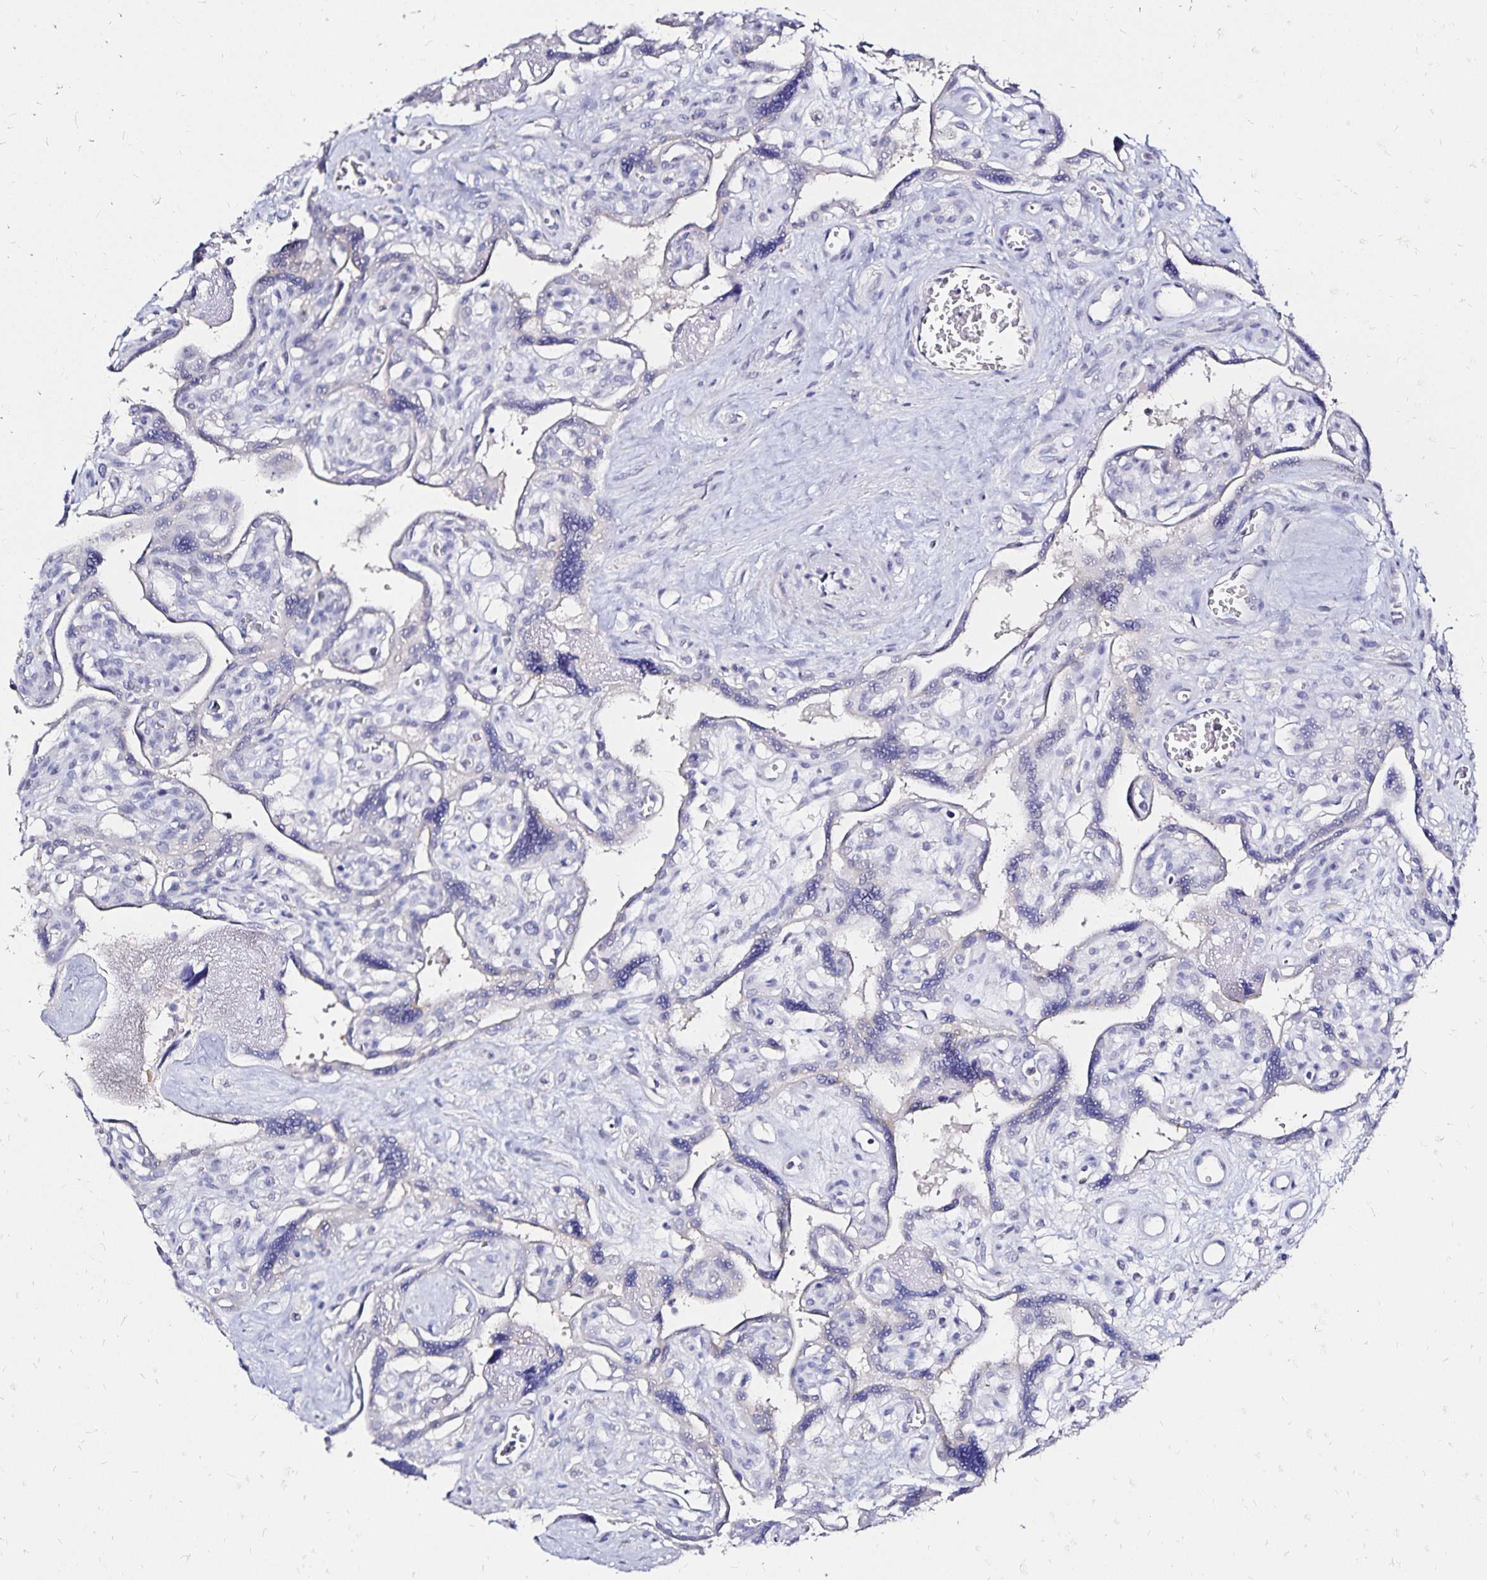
{"staining": {"intensity": "negative", "quantity": "none", "location": "none"}, "tissue": "placenta", "cell_type": "Decidual cells", "image_type": "normal", "snomed": [{"axis": "morphology", "description": "Normal tissue, NOS"}, {"axis": "topography", "description": "Placenta"}], "caption": "Immunohistochemistry (IHC) histopathology image of normal placenta: placenta stained with DAB (3,3'-diaminobenzidine) displays no significant protein positivity in decidual cells. The staining was performed using DAB to visualize the protein expression in brown, while the nuclei were stained in blue with hematoxylin (Magnification: 20x).", "gene": "SLC5A1", "patient": {"sex": "female", "age": 39}}